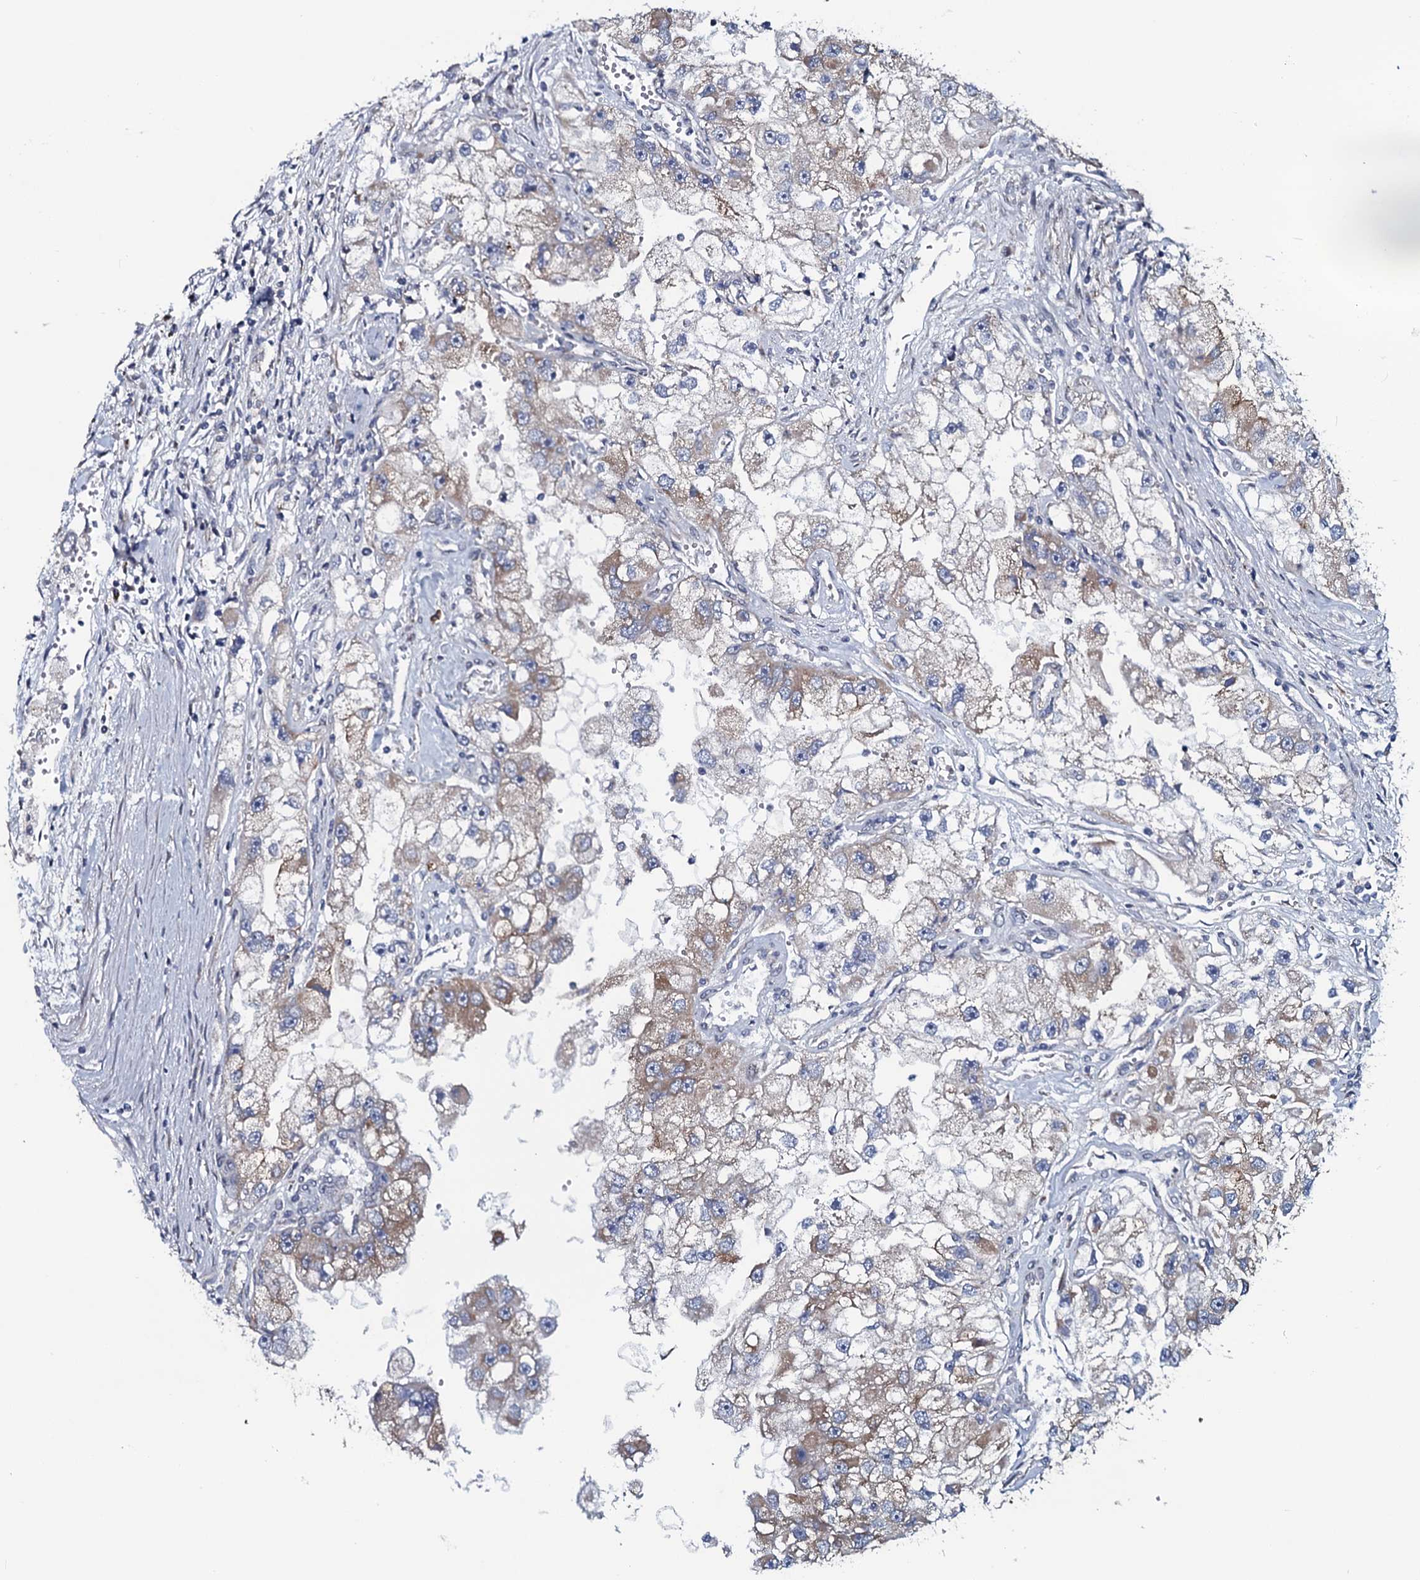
{"staining": {"intensity": "weak", "quantity": "25%-75%", "location": "cytoplasmic/membranous"}, "tissue": "renal cancer", "cell_type": "Tumor cells", "image_type": "cancer", "snomed": [{"axis": "morphology", "description": "Adenocarcinoma, NOS"}, {"axis": "topography", "description": "Kidney"}], "caption": "A micrograph of renal adenocarcinoma stained for a protein reveals weak cytoplasmic/membranous brown staining in tumor cells. Nuclei are stained in blue.", "gene": "KCTD4", "patient": {"sex": "male", "age": 63}}